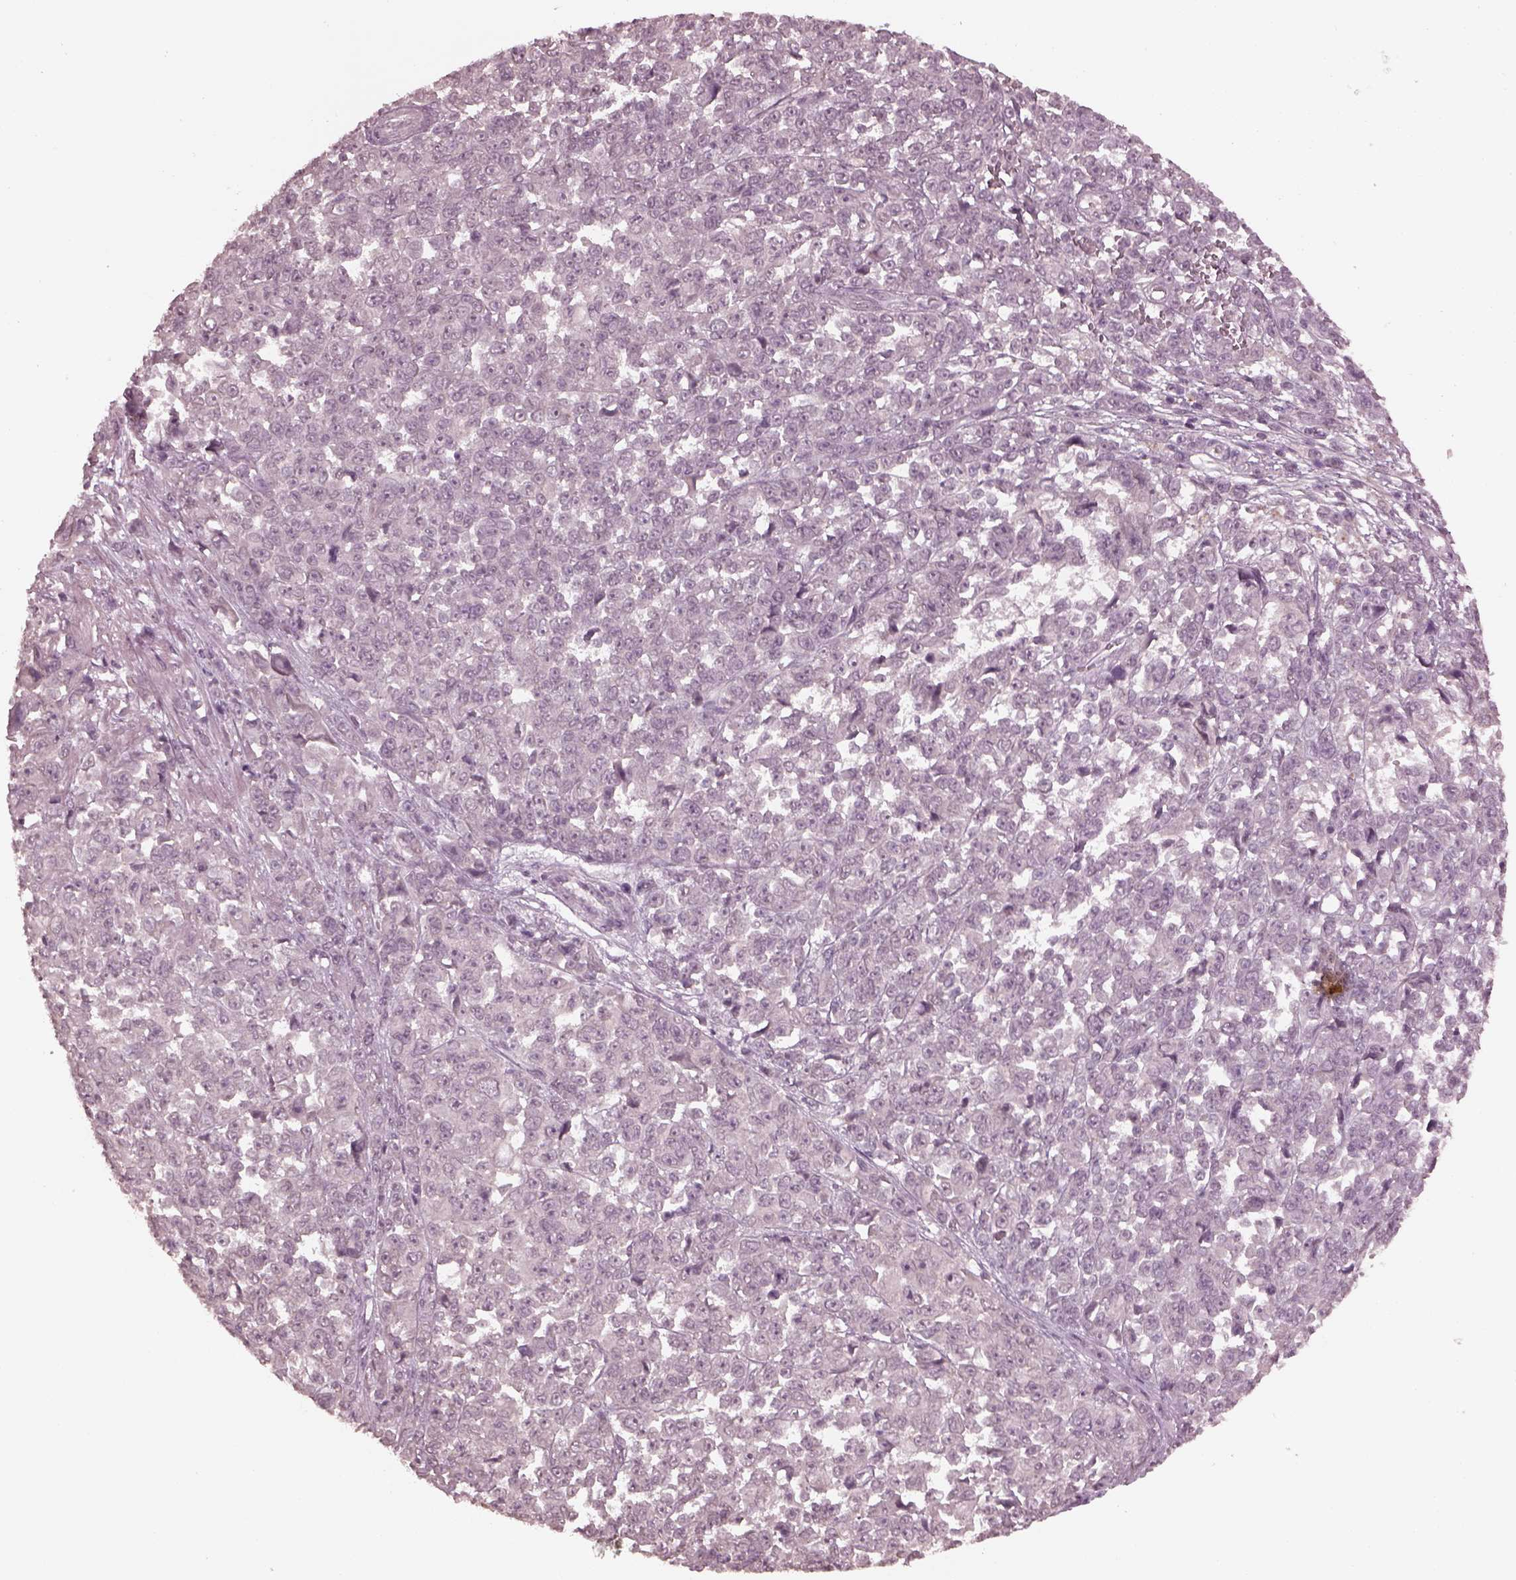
{"staining": {"intensity": "negative", "quantity": "none", "location": "none"}, "tissue": "melanoma", "cell_type": "Tumor cells", "image_type": "cancer", "snomed": [{"axis": "morphology", "description": "Malignant melanoma, NOS"}, {"axis": "topography", "description": "Skin"}], "caption": "The histopathology image exhibits no significant positivity in tumor cells of malignant melanoma.", "gene": "KRT79", "patient": {"sex": "female", "age": 95}}